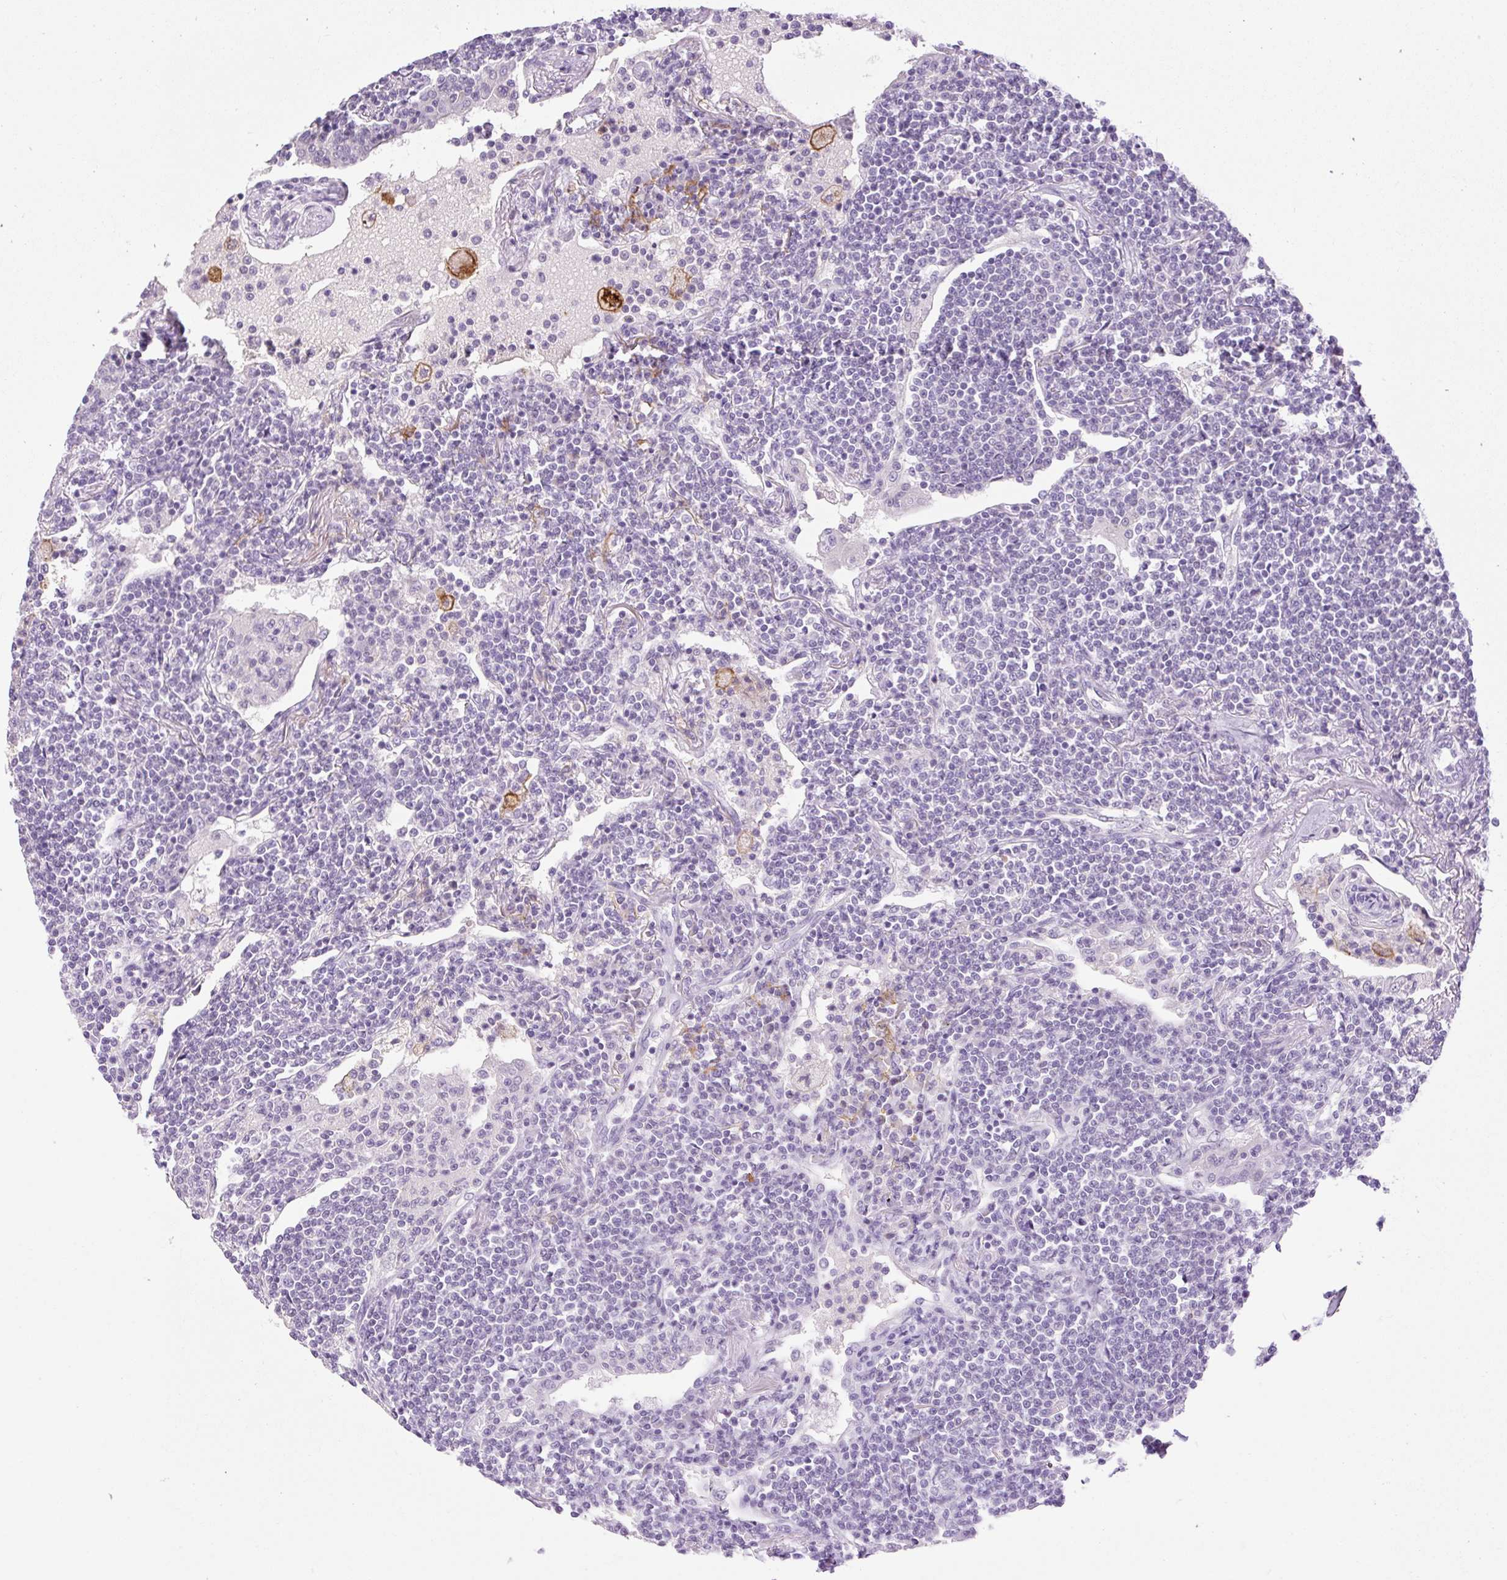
{"staining": {"intensity": "negative", "quantity": "none", "location": "none"}, "tissue": "lymphoma", "cell_type": "Tumor cells", "image_type": "cancer", "snomed": [{"axis": "morphology", "description": "Malignant lymphoma, non-Hodgkin's type, Low grade"}, {"axis": "topography", "description": "Lung"}], "caption": "IHC photomicrograph of lymphoma stained for a protein (brown), which displays no expression in tumor cells.", "gene": "SIGLEC1", "patient": {"sex": "female", "age": 71}}